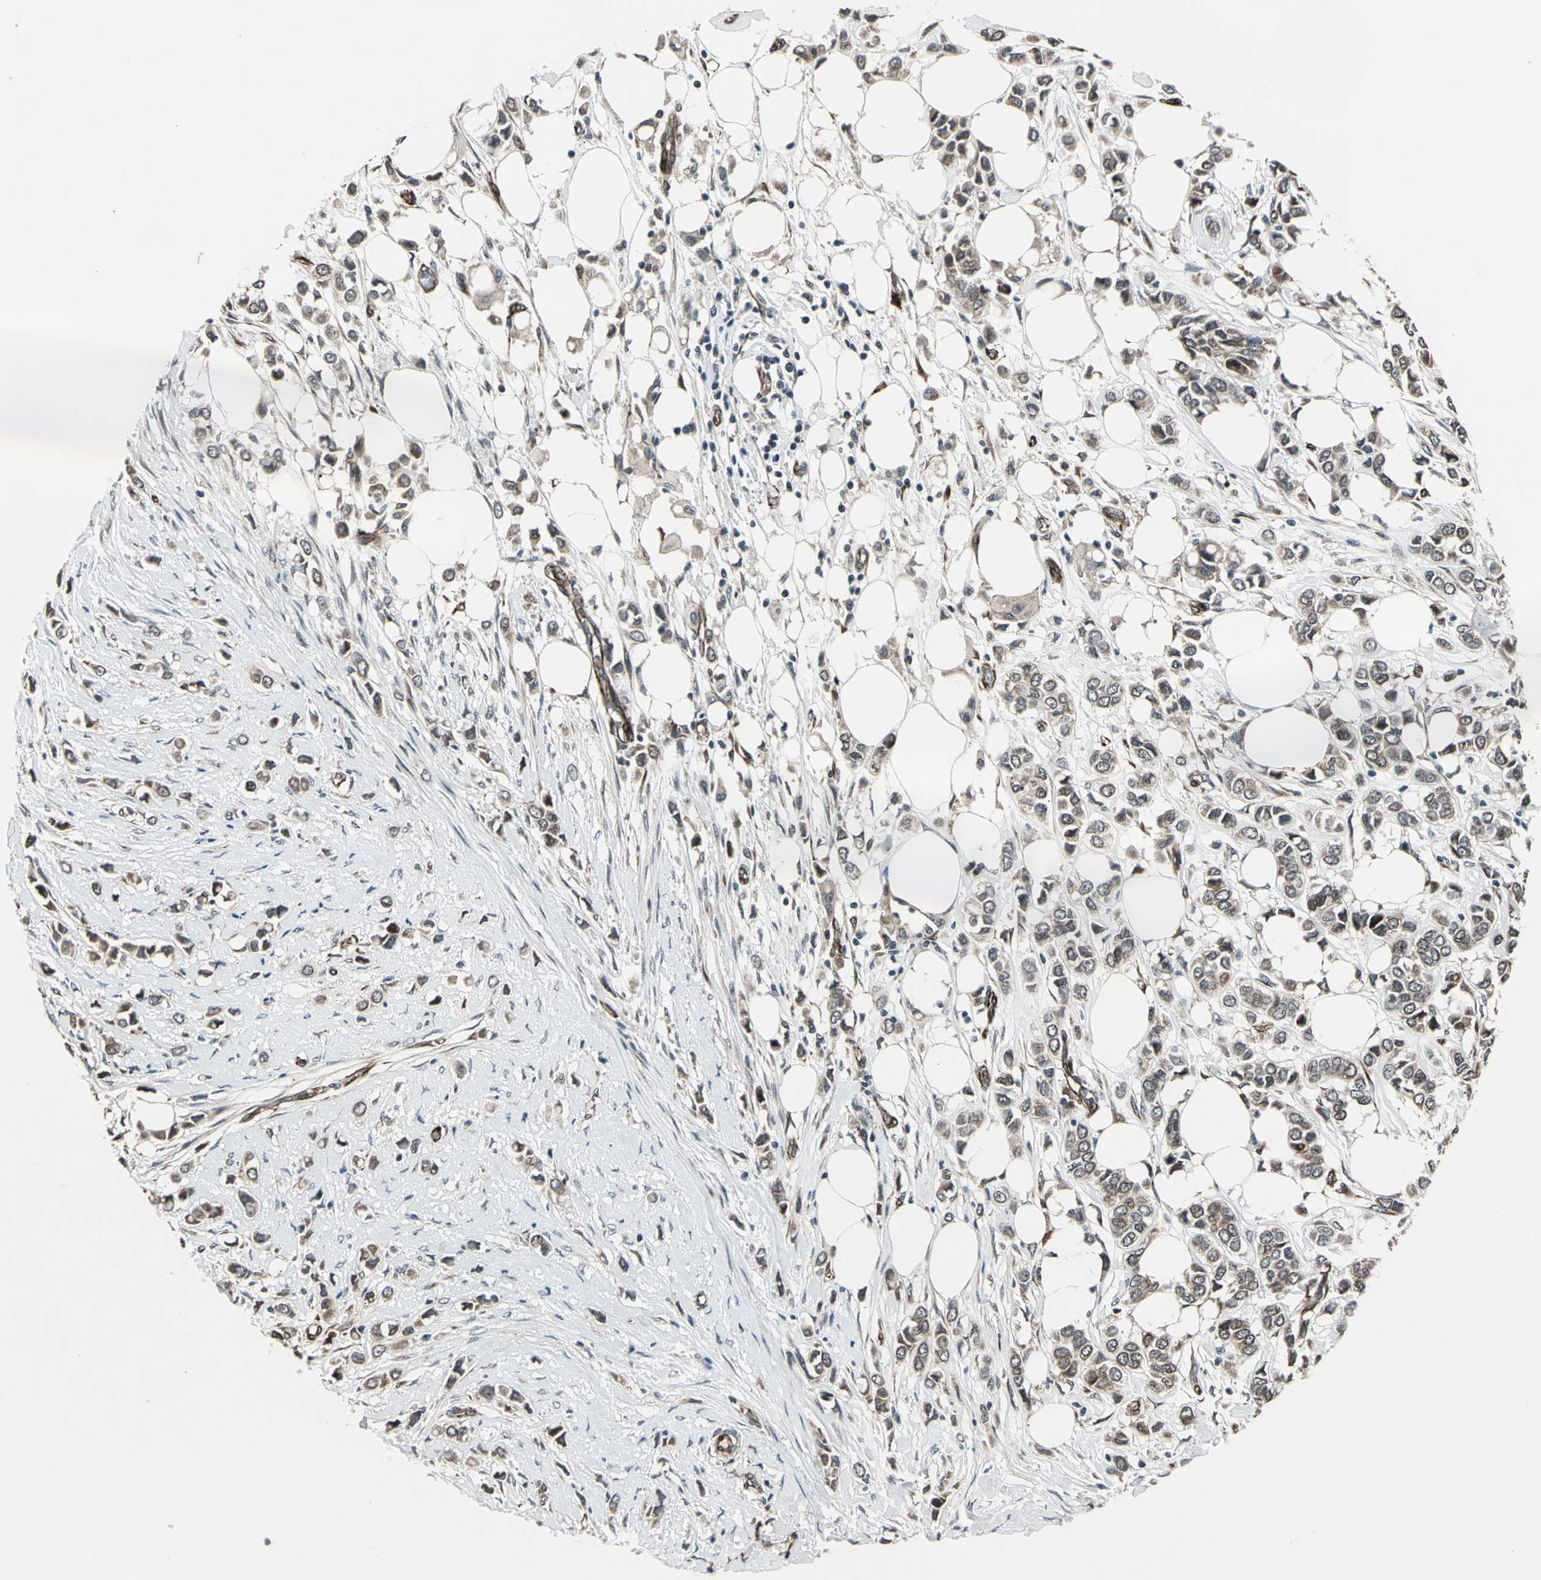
{"staining": {"intensity": "moderate", "quantity": ">75%", "location": "cytoplasmic/membranous,nuclear"}, "tissue": "breast cancer", "cell_type": "Tumor cells", "image_type": "cancer", "snomed": [{"axis": "morphology", "description": "Lobular carcinoma"}, {"axis": "topography", "description": "Breast"}], "caption": "This is a photomicrograph of IHC staining of breast lobular carcinoma, which shows moderate expression in the cytoplasmic/membranous and nuclear of tumor cells.", "gene": "EXD2", "patient": {"sex": "female", "age": 51}}